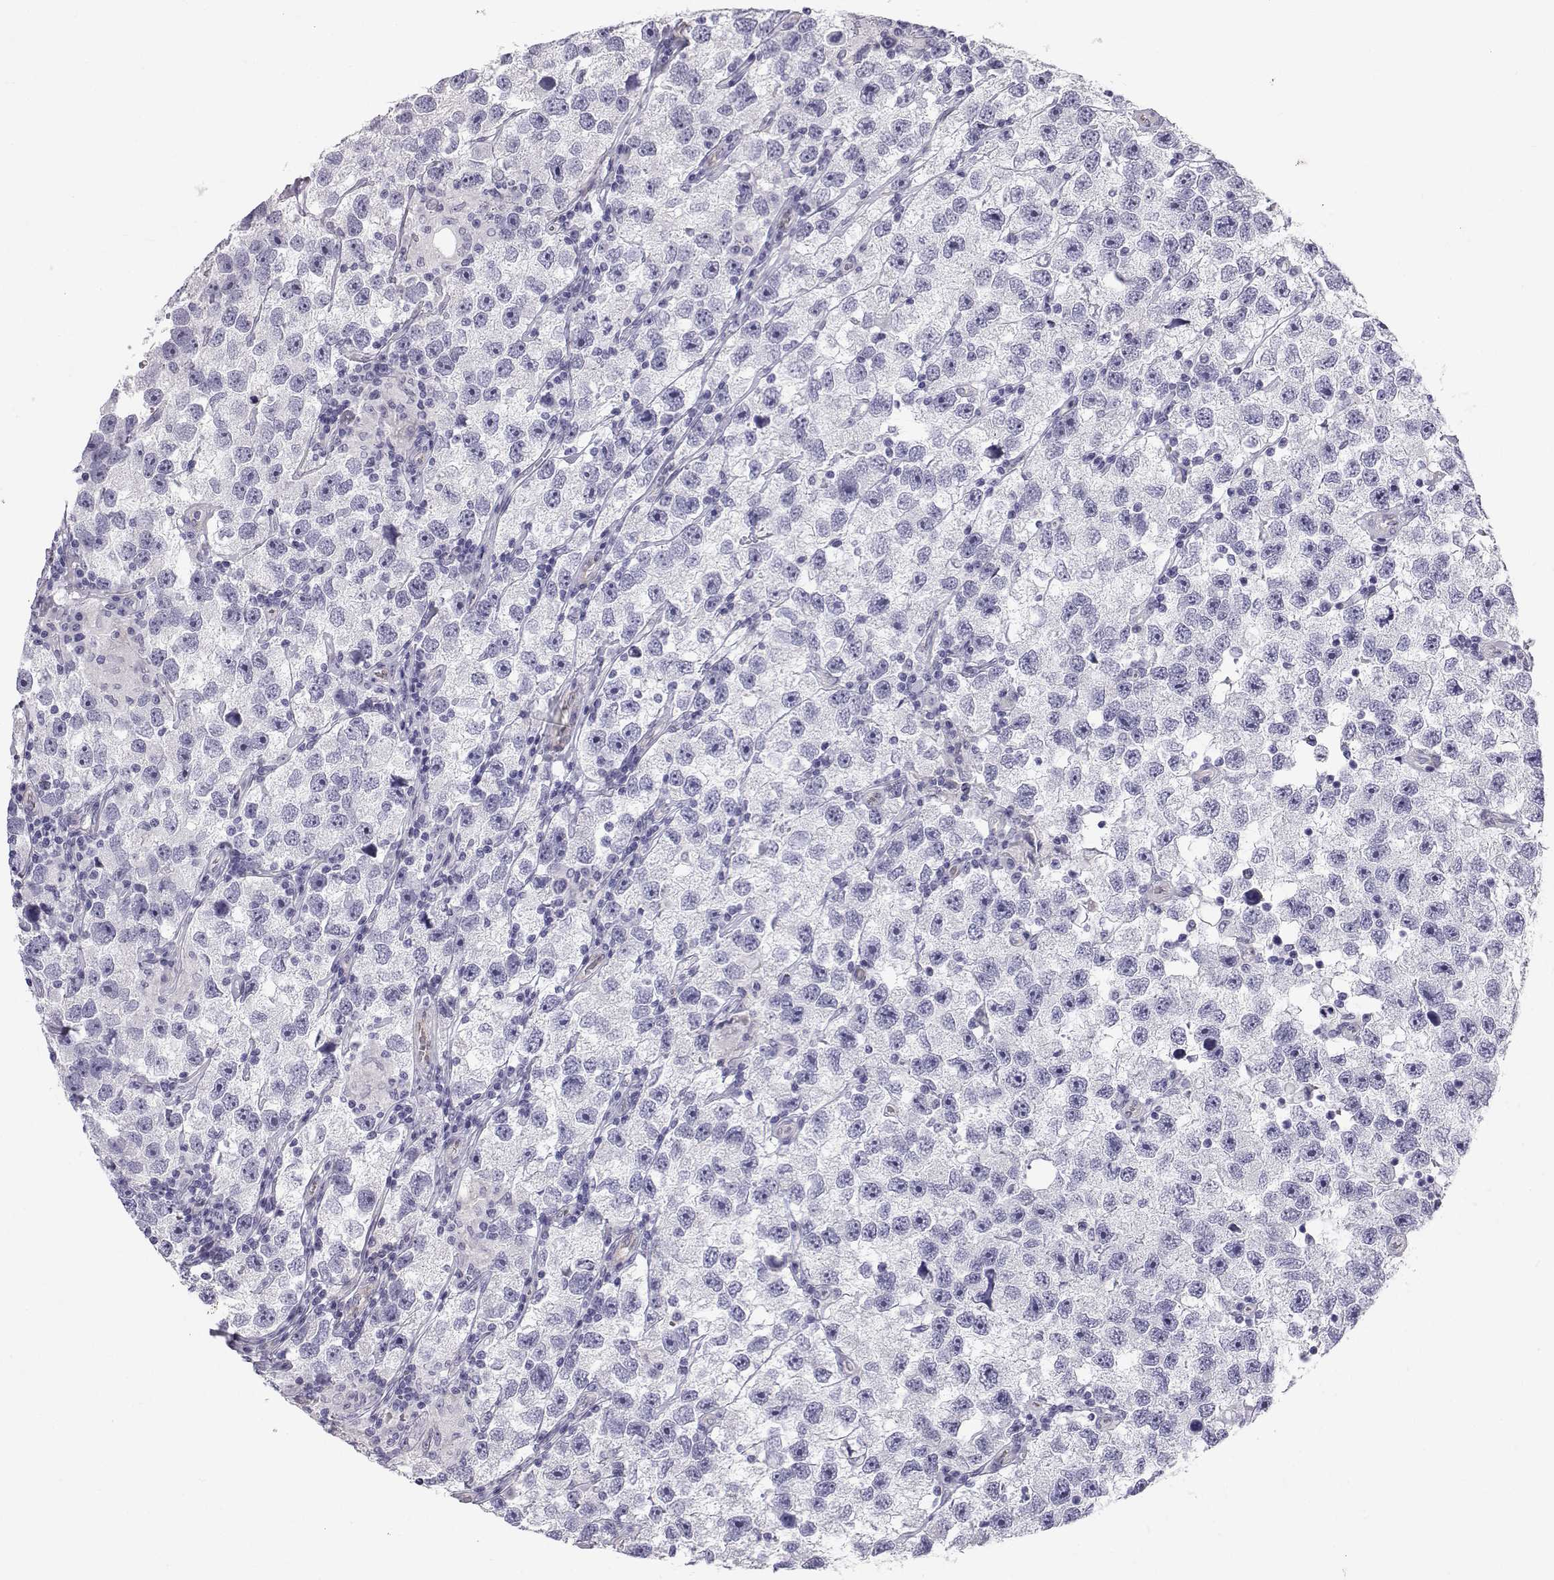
{"staining": {"intensity": "negative", "quantity": "none", "location": "none"}, "tissue": "testis cancer", "cell_type": "Tumor cells", "image_type": "cancer", "snomed": [{"axis": "morphology", "description": "Seminoma, NOS"}, {"axis": "topography", "description": "Testis"}], "caption": "DAB (3,3'-diaminobenzidine) immunohistochemical staining of testis seminoma exhibits no significant expression in tumor cells.", "gene": "RNASE12", "patient": {"sex": "male", "age": 26}}